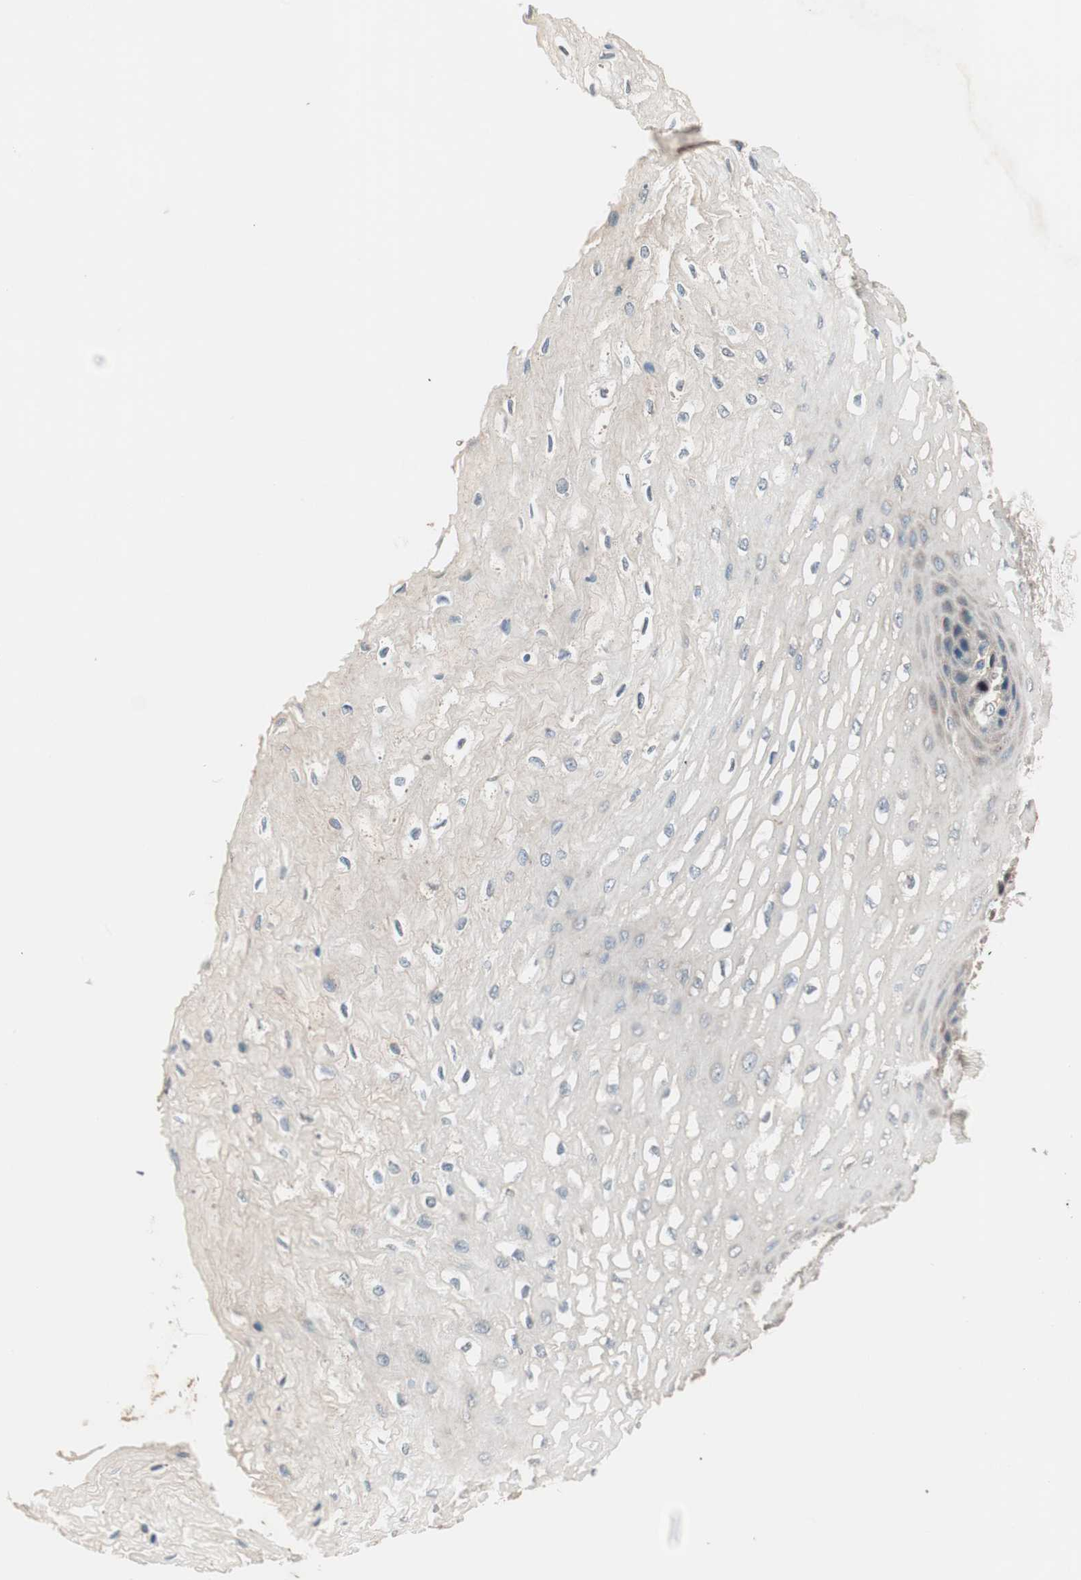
{"staining": {"intensity": "moderate", "quantity": "25%-75%", "location": "cytoplasmic/membranous"}, "tissue": "esophagus", "cell_type": "Squamous epithelial cells", "image_type": "normal", "snomed": [{"axis": "morphology", "description": "Normal tissue, NOS"}, {"axis": "topography", "description": "Esophagus"}], "caption": "Immunohistochemical staining of benign esophagus shows medium levels of moderate cytoplasmic/membranous positivity in about 25%-75% of squamous epithelial cells.", "gene": "NFRKB", "patient": {"sex": "female", "age": 72}}